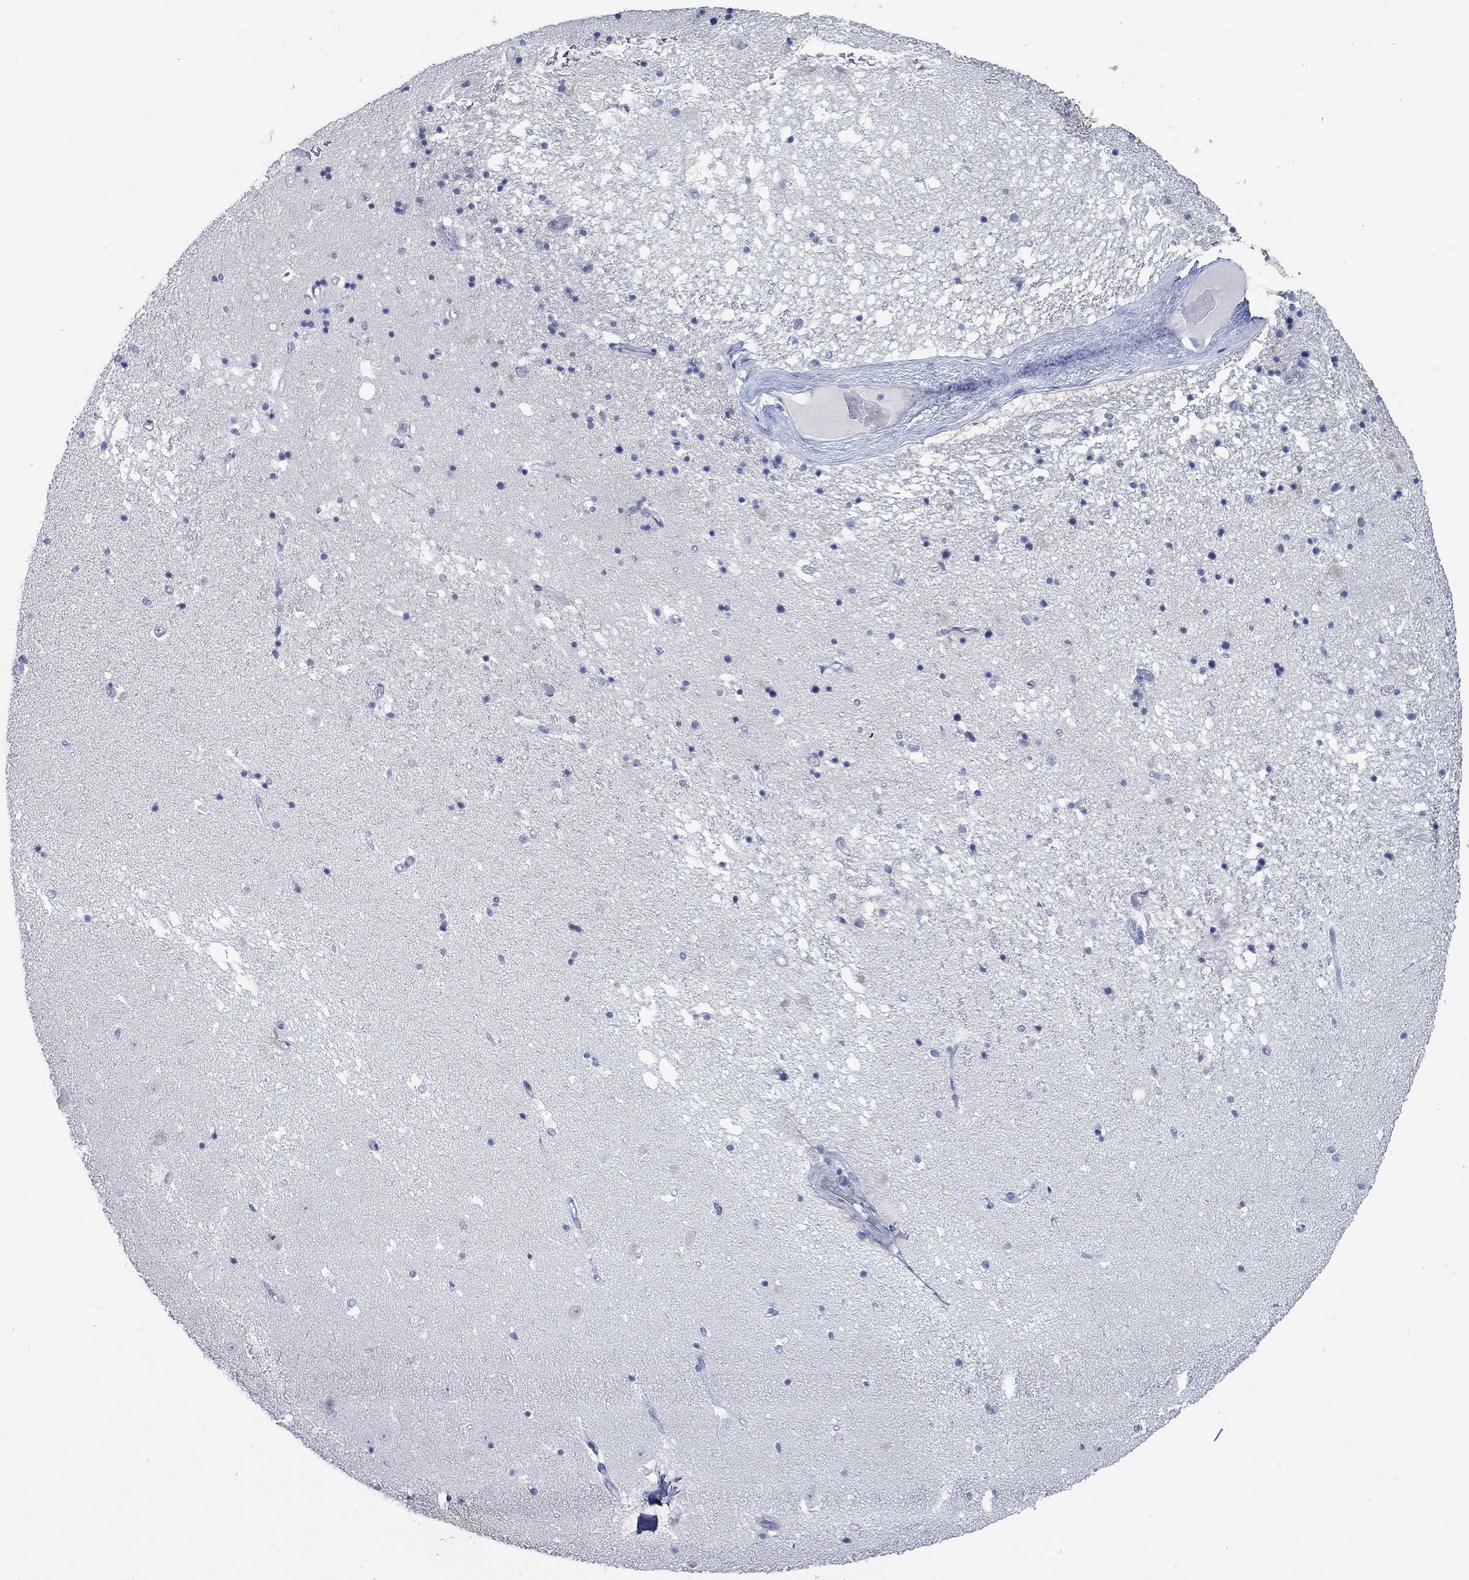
{"staining": {"intensity": "negative", "quantity": "none", "location": "none"}, "tissue": "hippocampus", "cell_type": "Glial cells", "image_type": "normal", "snomed": [{"axis": "morphology", "description": "Normal tissue, NOS"}, {"axis": "topography", "description": "Hippocampus"}], "caption": "The photomicrograph exhibits no staining of glial cells in benign hippocampus. (DAB immunohistochemistry (IHC) visualized using brightfield microscopy, high magnification).", "gene": "C4orf47", "patient": {"sex": "male", "age": 49}}